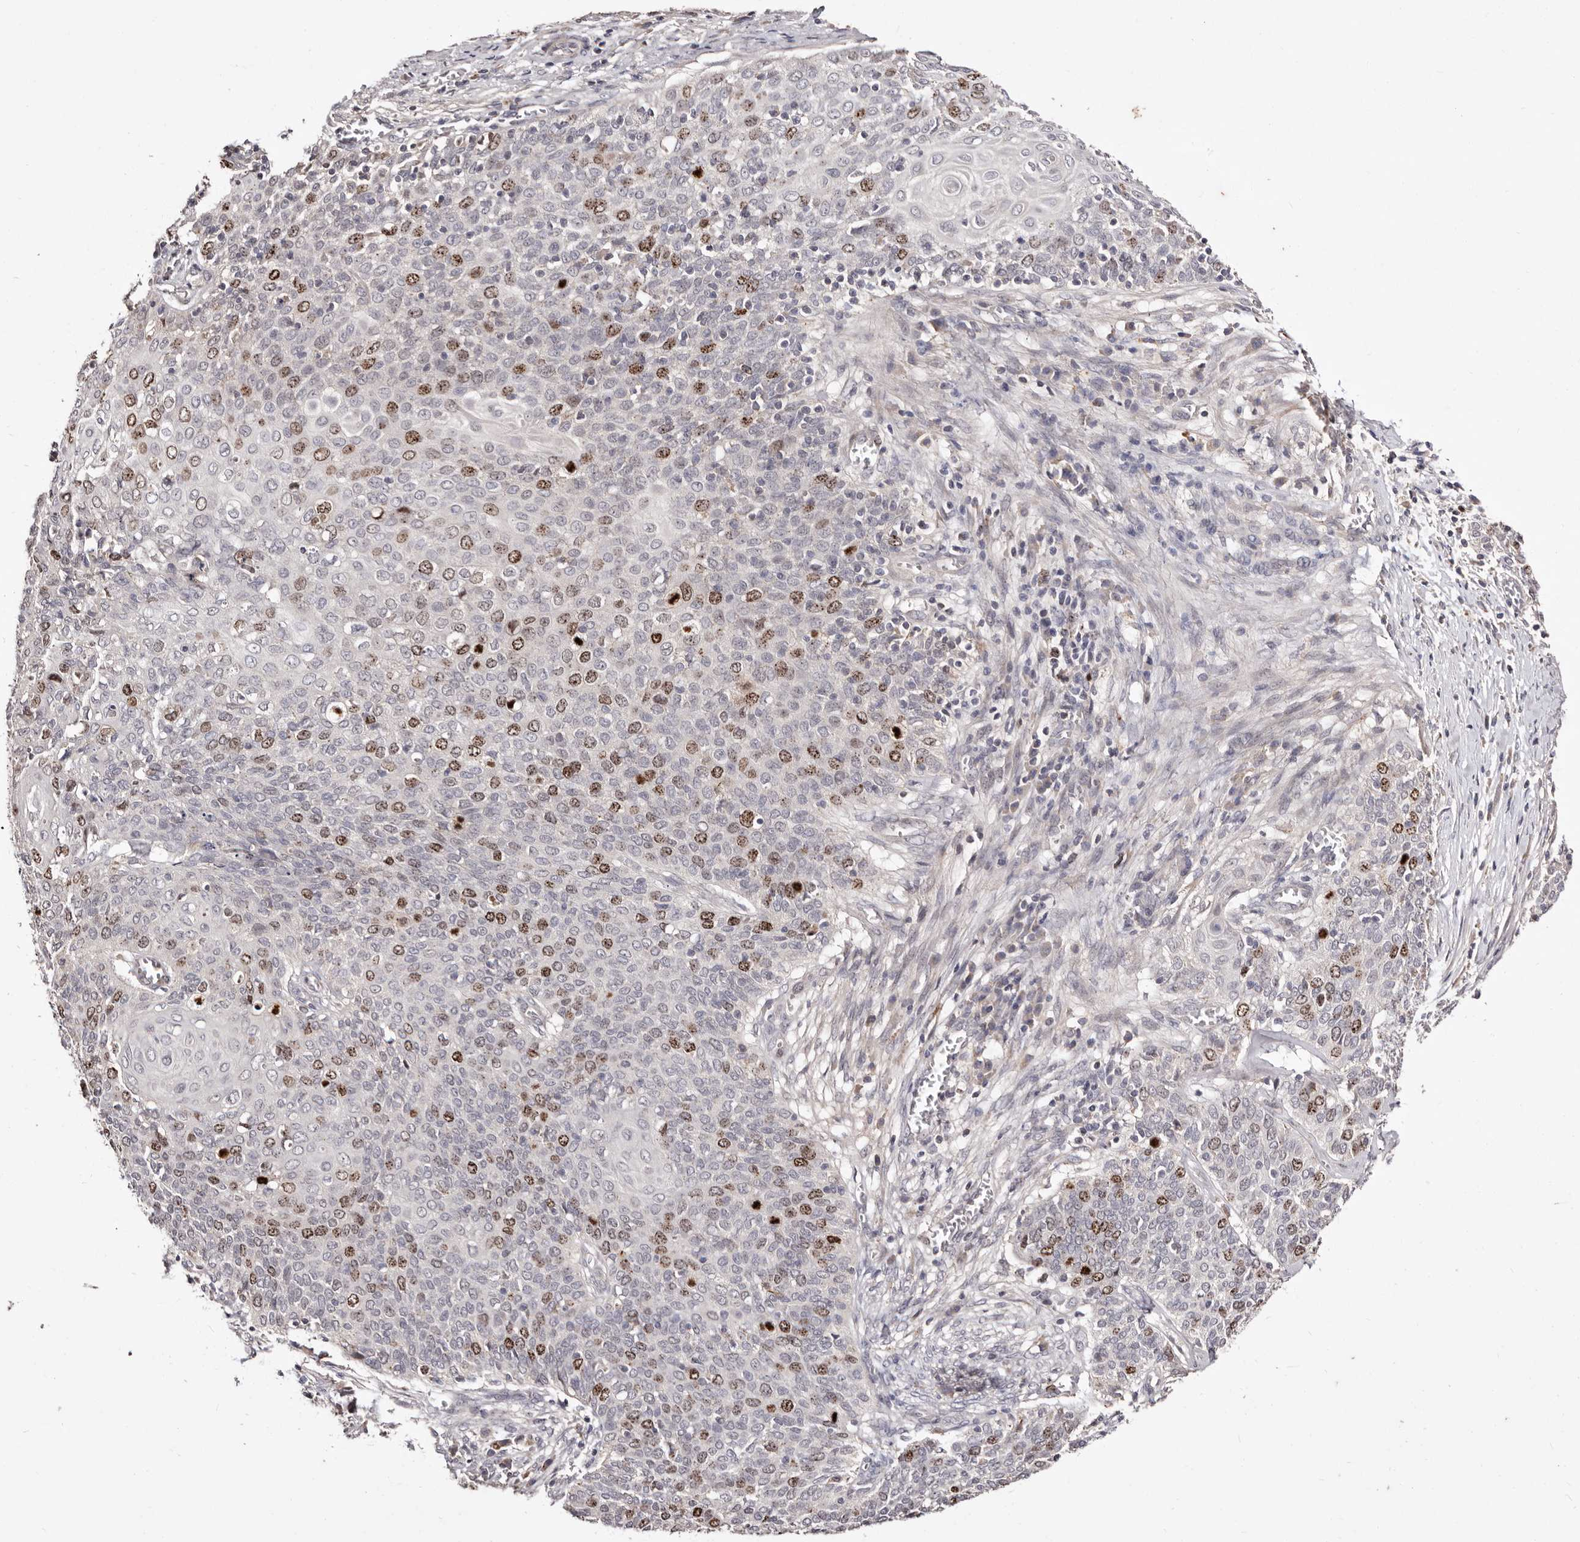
{"staining": {"intensity": "moderate", "quantity": "25%-75%", "location": "nuclear"}, "tissue": "cervical cancer", "cell_type": "Tumor cells", "image_type": "cancer", "snomed": [{"axis": "morphology", "description": "Squamous cell carcinoma, NOS"}, {"axis": "topography", "description": "Cervix"}], "caption": "An image showing moderate nuclear positivity in approximately 25%-75% of tumor cells in squamous cell carcinoma (cervical), as visualized by brown immunohistochemical staining.", "gene": "CDCA8", "patient": {"sex": "female", "age": 39}}